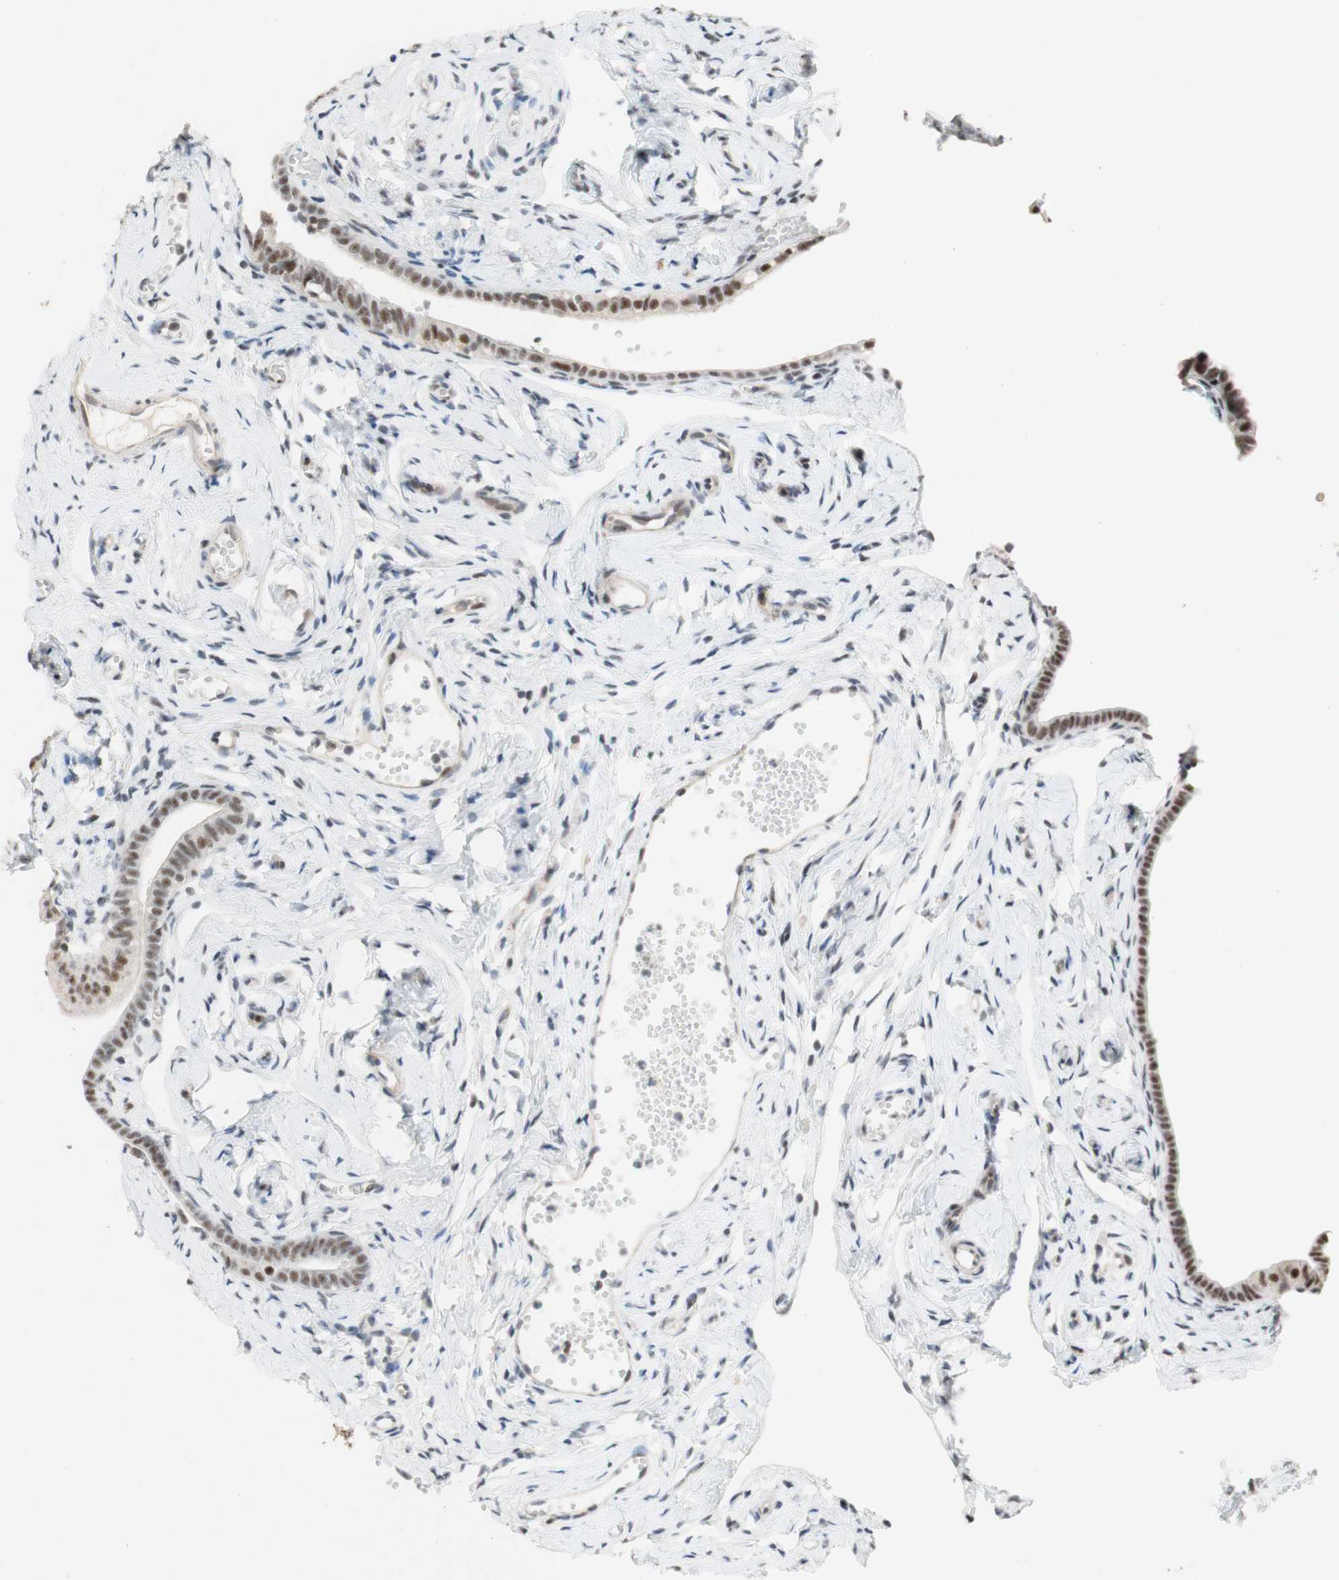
{"staining": {"intensity": "moderate", "quantity": ">75%", "location": "nuclear"}, "tissue": "fallopian tube", "cell_type": "Glandular cells", "image_type": "normal", "snomed": [{"axis": "morphology", "description": "Normal tissue, NOS"}, {"axis": "topography", "description": "Fallopian tube"}], "caption": "A high-resolution photomicrograph shows immunohistochemistry (IHC) staining of benign fallopian tube, which displays moderate nuclear positivity in about >75% of glandular cells.", "gene": "SAP18", "patient": {"sex": "female", "age": 71}}